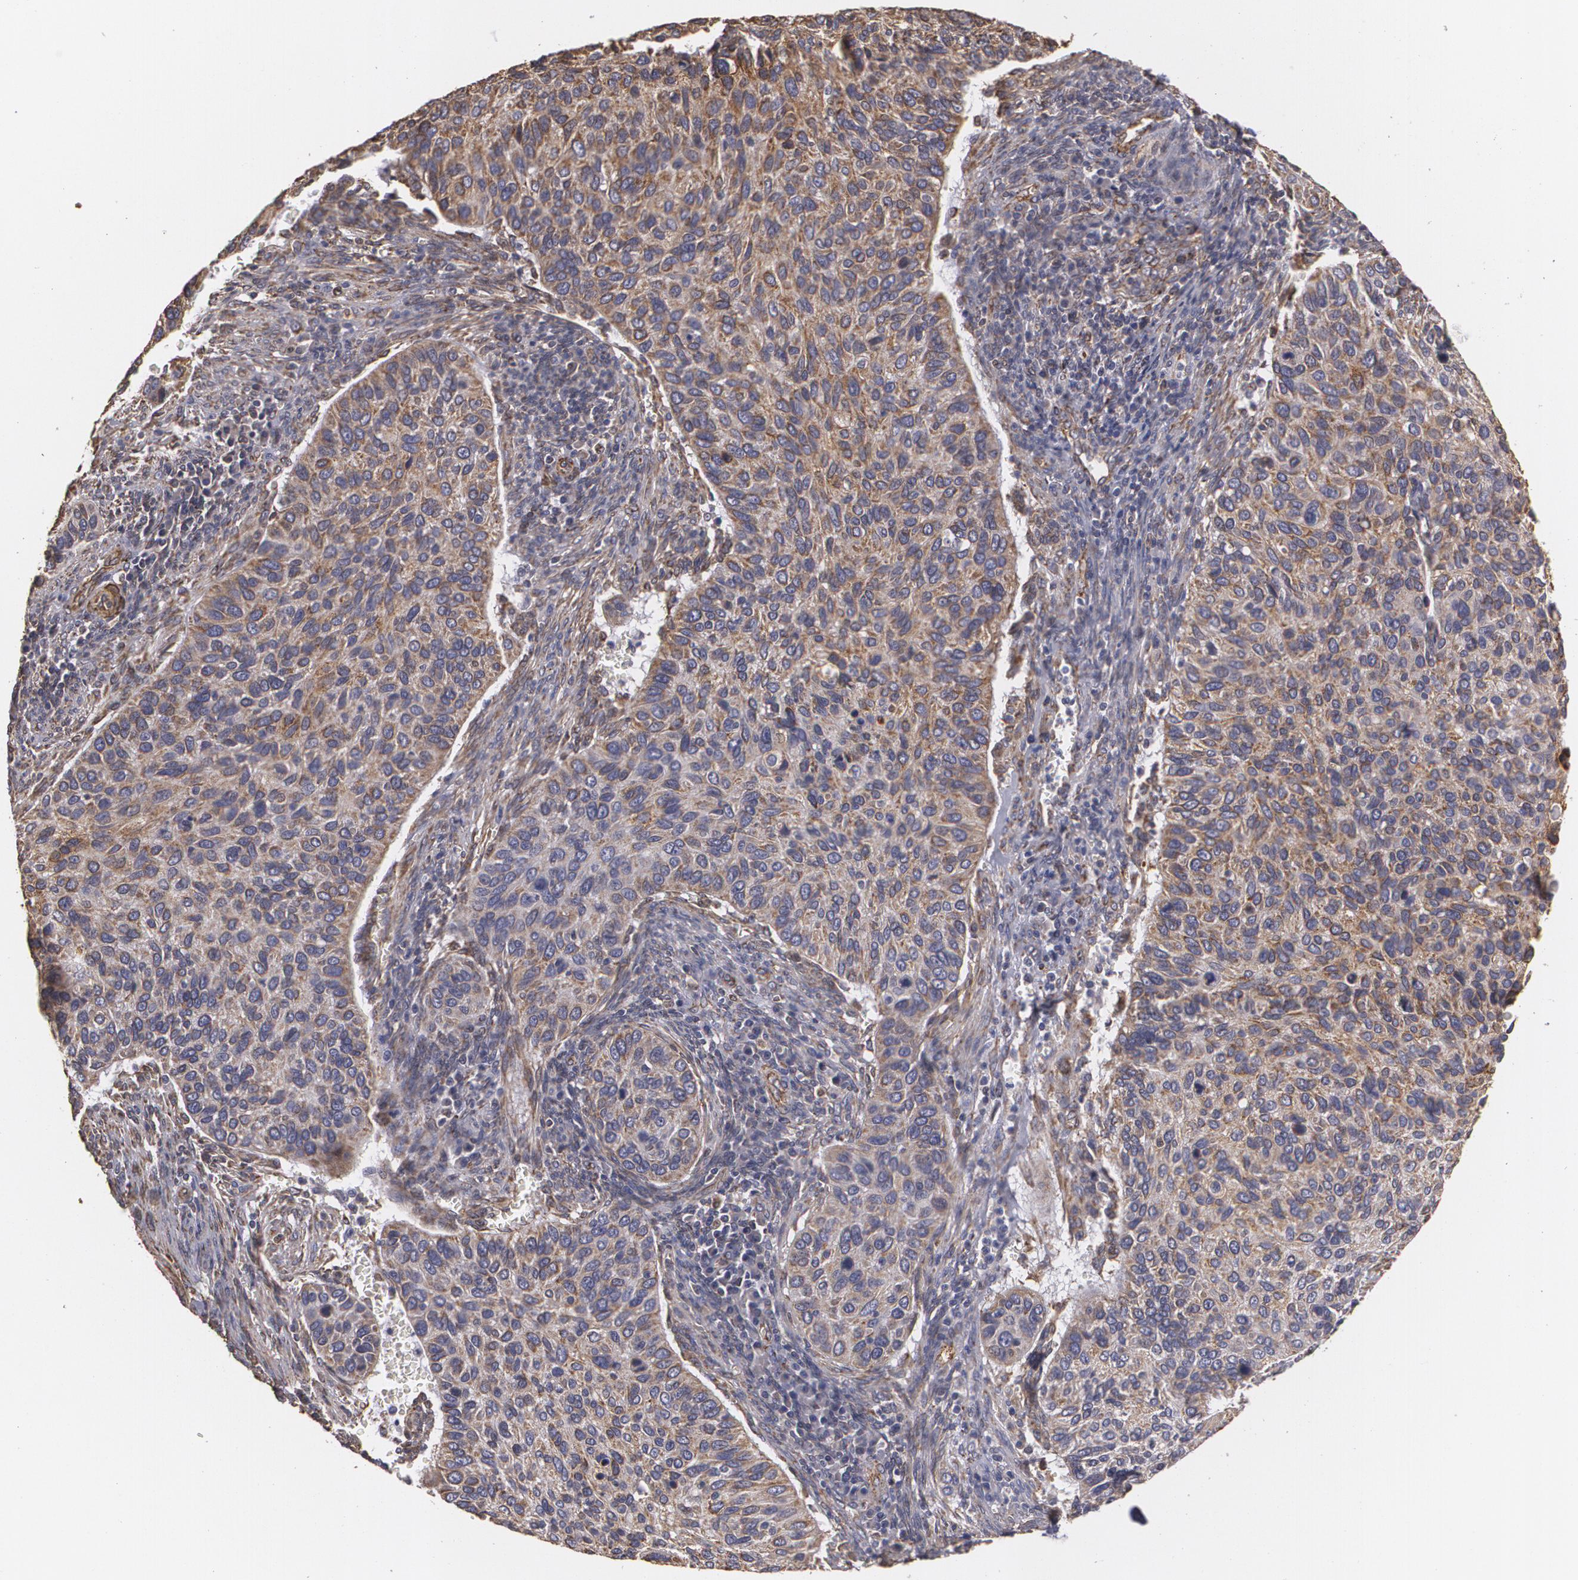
{"staining": {"intensity": "weak", "quantity": ">75%", "location": "cytoplasmic/membranous"}, "tissue": "cervical cancer", "cell_type": "Tumor cells", "image_type": "cancer", "snomed": [{"axis": "morphology", "description": "Adenocarcinoma, NOS"}, {"axis": "topography", "description": "Cervix"}], "caption": "Human adenocarcinoma (cervical) stained for a protein (brown) exhibits weak cytoplasmic/membranous positive expression in about >75% of tumor cells.", "gene": "CYB5R3", "patient": {"sex": "female", "age": 29}}